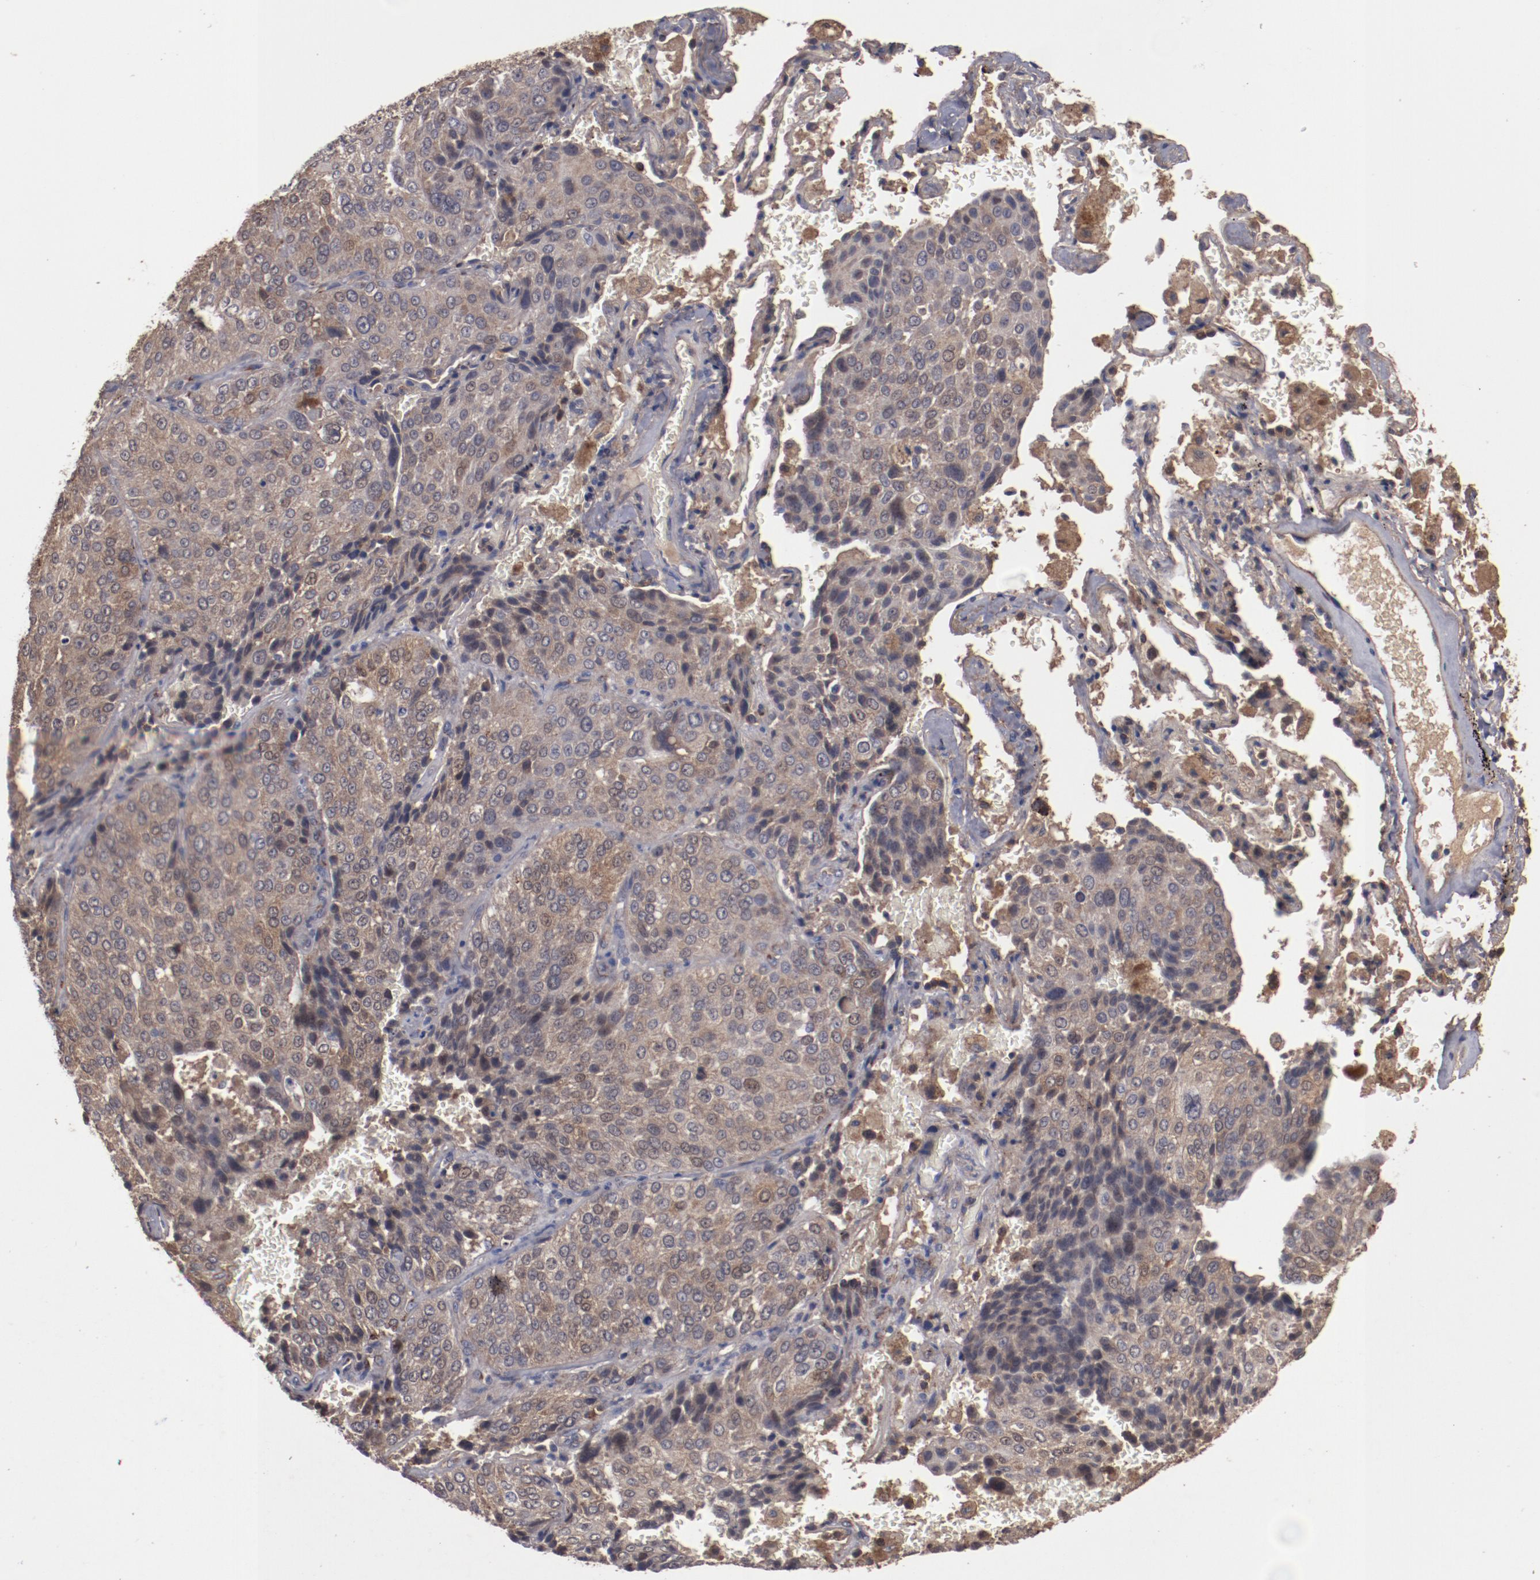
{"staining": {"intensity": "strong", "quantity": "<25%", "location": "cytoplasmic/membranous"}, "tissue": "lung cancer", "cell_type": "Tumor cells", "image_type": "cancer", "snomed": [{"axis": "morphology", "description": "Squamous cell carcinoma, NOS"}, {"axis": "topography", "description": "Lung"}], "caption": "Brown immunohistochemical staining in lung cancer (squamous cell carcinoma) displays strong cytoplasmic/membranous positivity in about <25% of tumor cells.", "gene": "DIPK2B", "patient": {"sex": "male", "age": 54}}